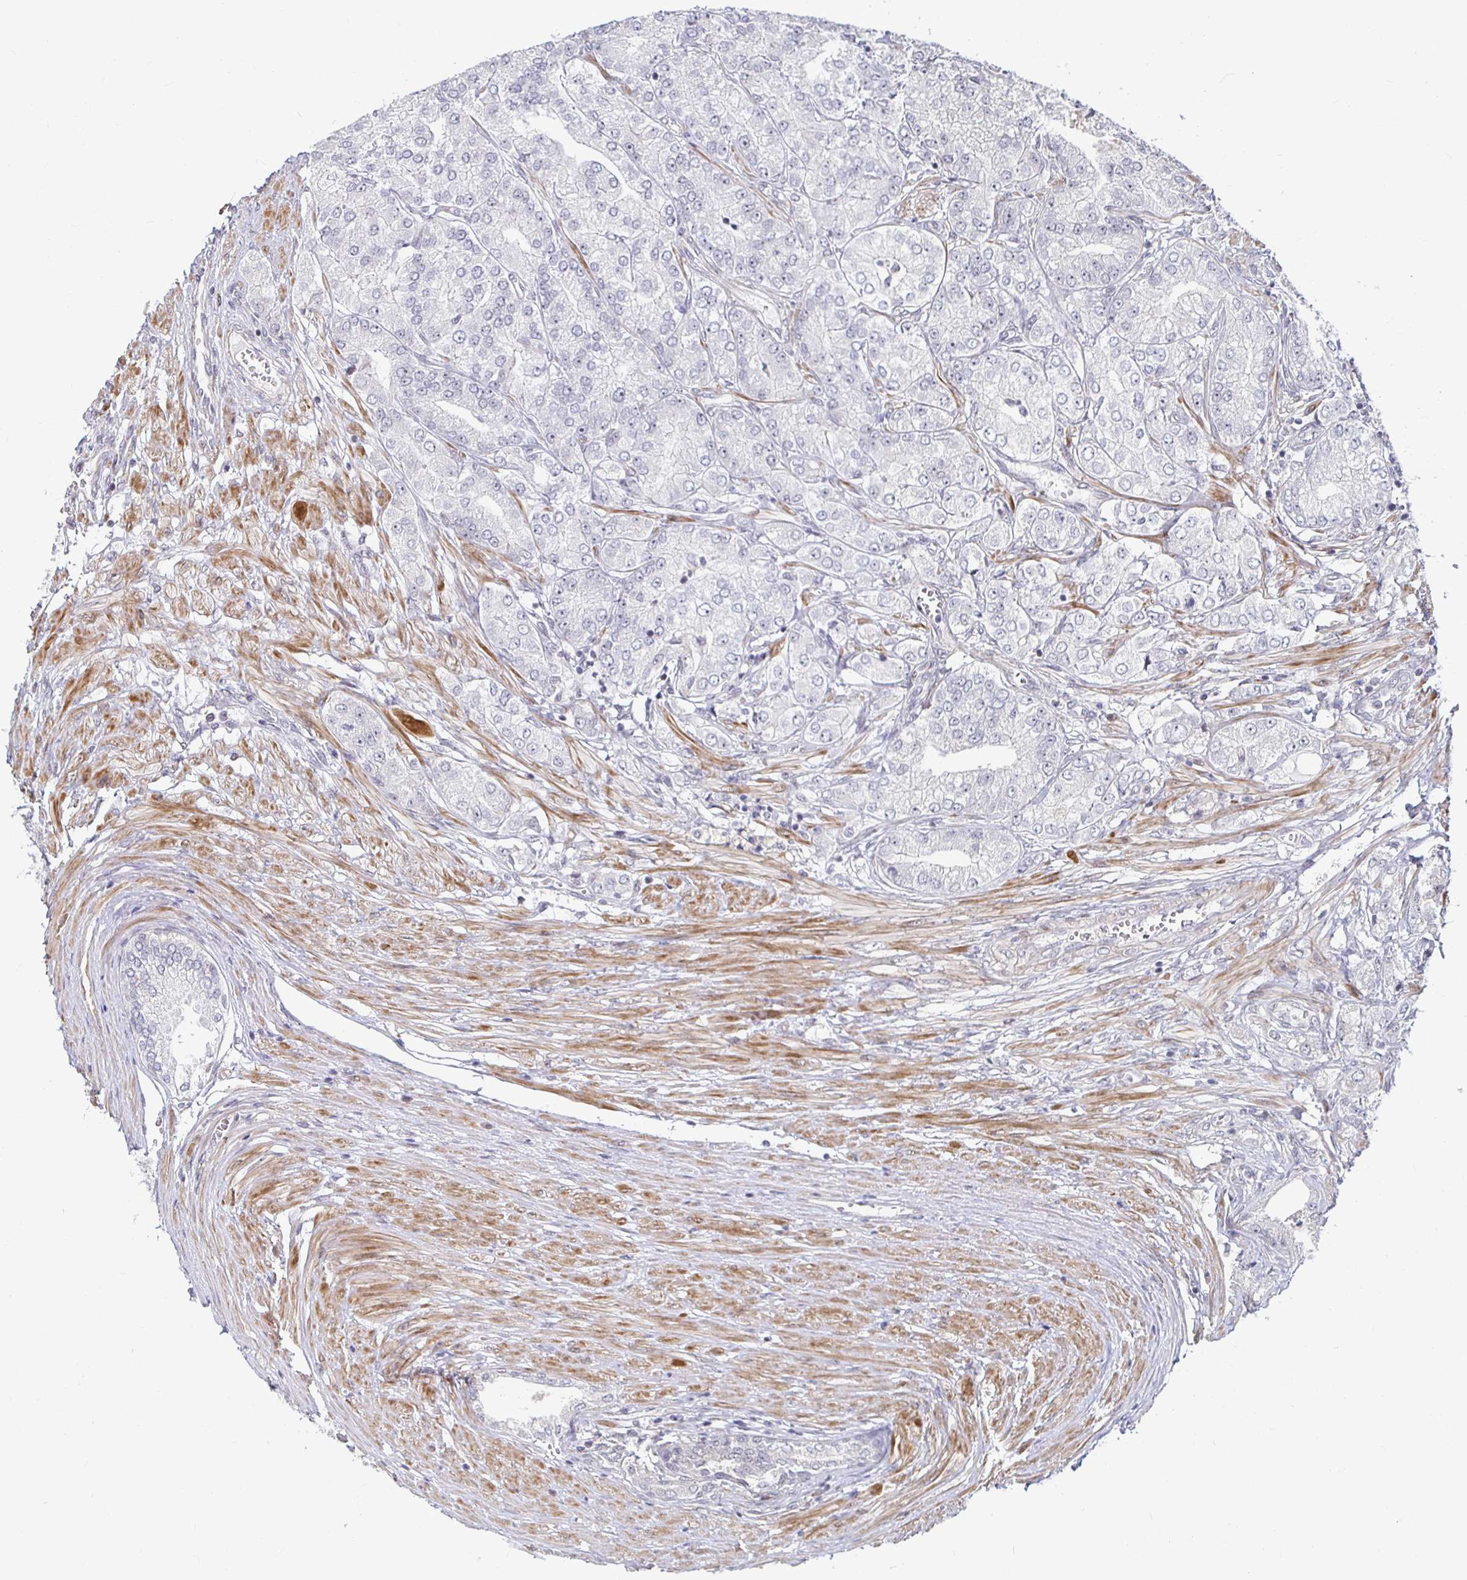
{"staining": {"intensity": "negative", "quantity": "none", "location": "none"}, "tissue": "prostate cancer", "cell_type": "Tumor cells", "image_type": "cancer", "snomed": [{"axis": "morphology", "description": "Adenocarcinoma, High grade"}, {"axis": "topography", "description": "Prostate"}], "caption": "Immunohistochemistry (IHC) histopathology image of neoplastic tissue: prostate cancer stained with DAB reveals no significant protein positivity in tumor cells. The staining is performed using DAB brown chromogen with nuclei counter-stained in using hematoxylin.", "gene": "CAPN11", "patient": {"sex": "male", "age": 61}}